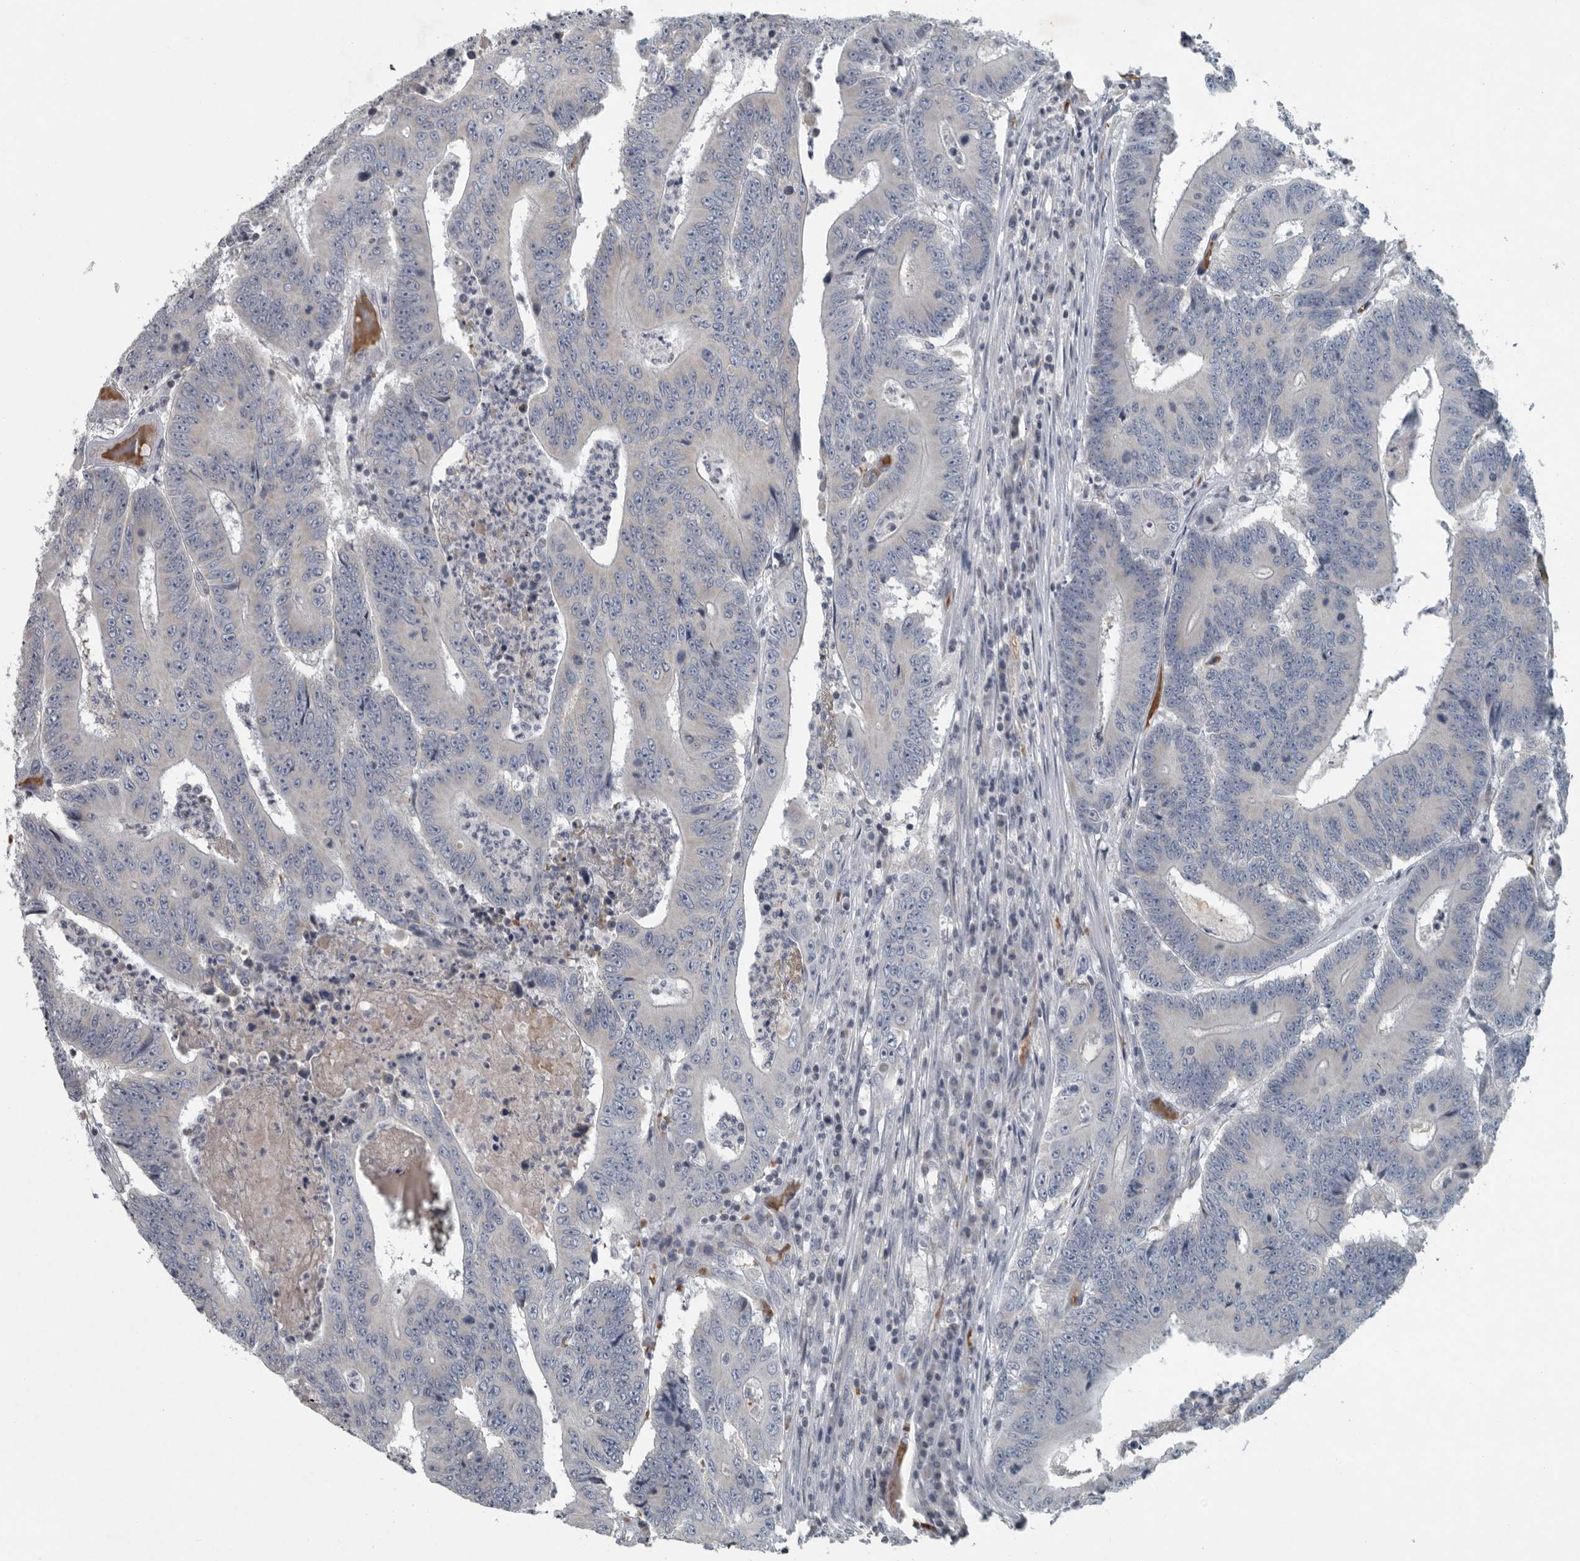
{"staining": {"intensity": "negative", "quantity": "none", "location": "none"}, "tissue": "colorectal cancer", "cell_type": "Tumor cells", "image_type": "cancer", "snomed": [{"axis": "morphology", "description": "Adenocarcinoma, NOS"}, {"axis": "topography", "description": "Colon"}], "caption": "Tumor cells show no significant protein expression in colorectal adenocarcinoma.", "gene": "MPP3", "patient": {"sex": "male", "age": 83}}